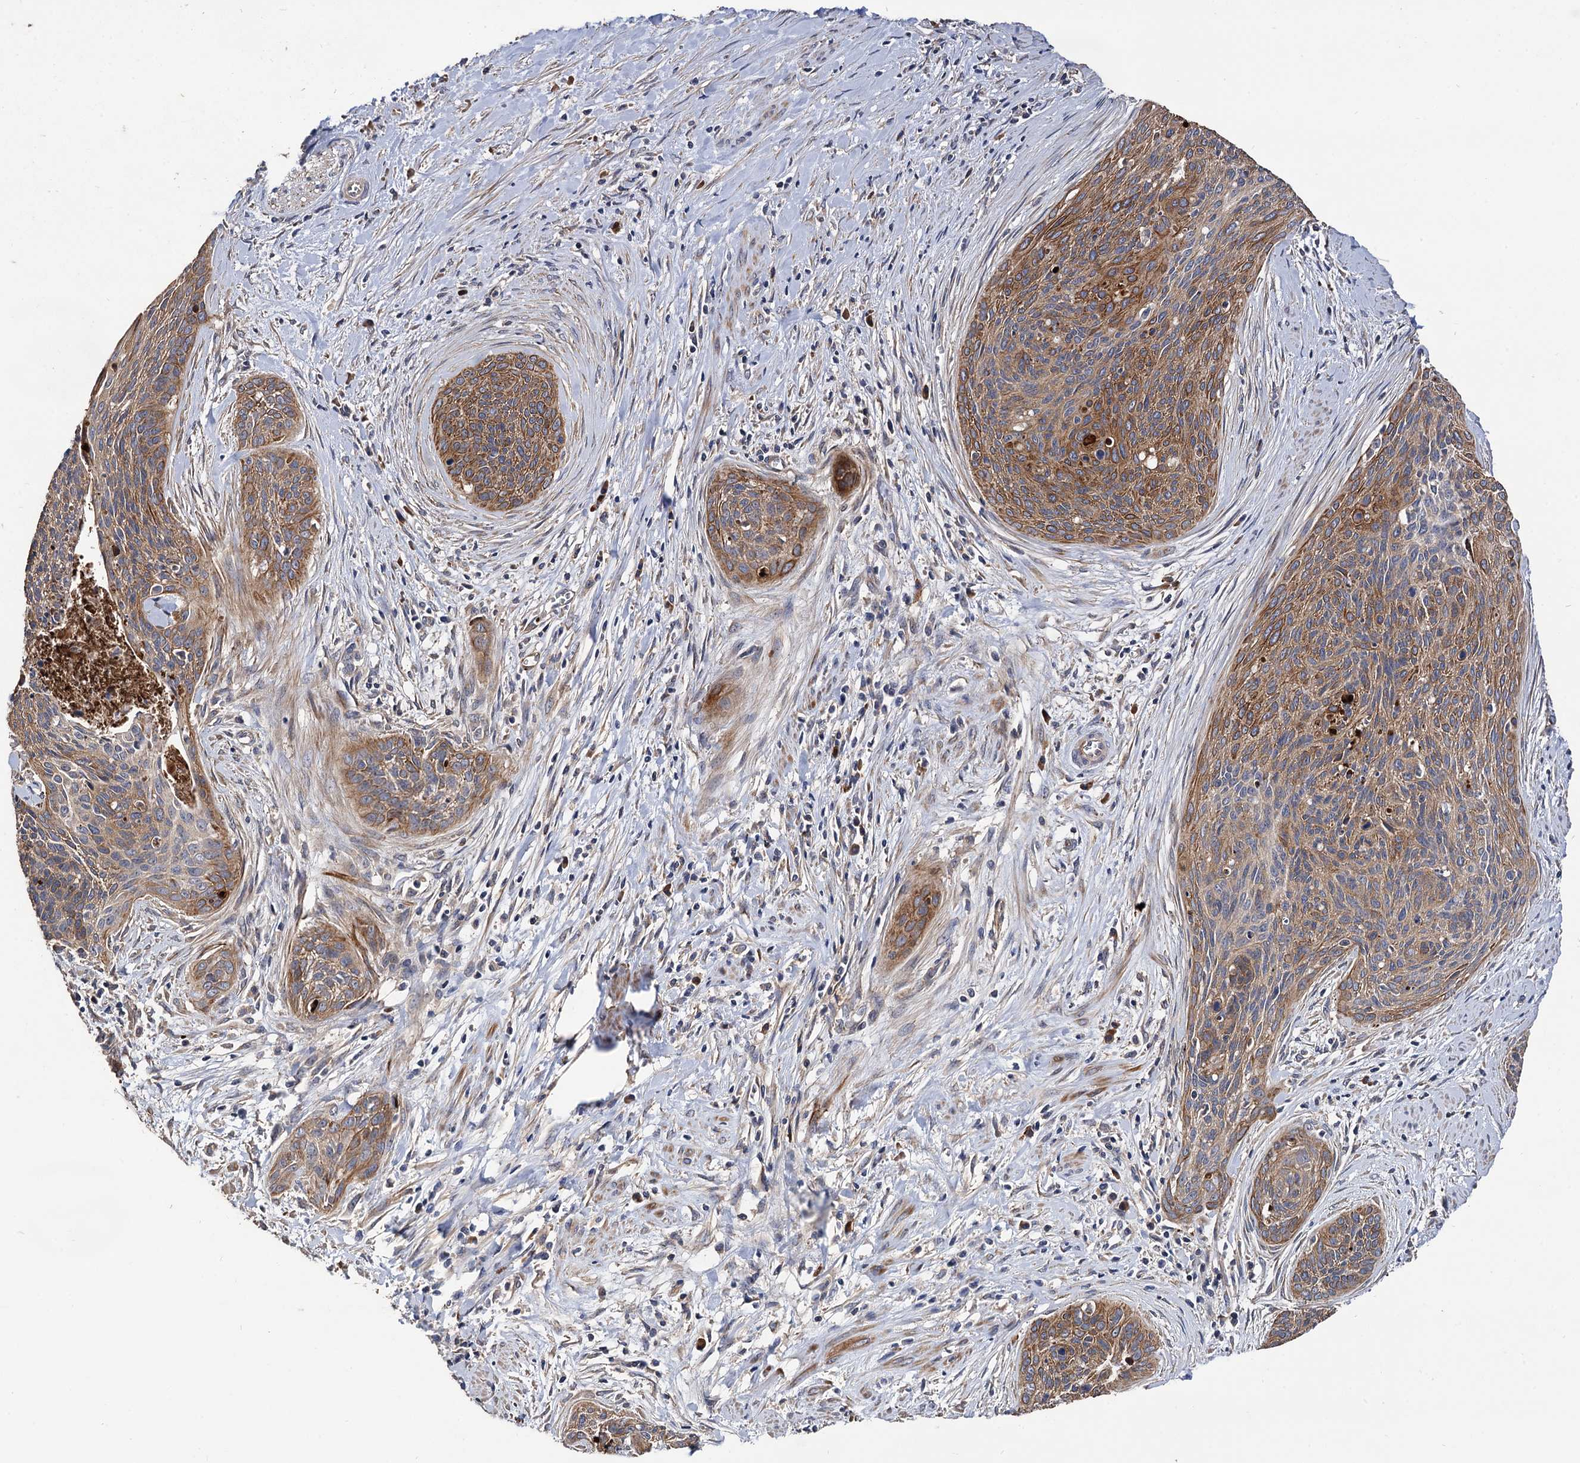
{"staining": {"intensity": "moderate", "quantity": ">75%", "location": "cytoplasmic/membranous"}, "tissue": "cervical cancer", "cell_type": "Tumor cells", "image_type": "cancer", "snomed": [{"axis": "morphology", "description": "Squamous cell carcinoma, NOS"}, {"axis": "topography", "description": "Cervix"}], "caption": "The histopathology image reveals a brown stain indicating the presence of a protein in the cytoplasmic/membranous of tumor cells in cervical cancer. (DAB IHC with brightfield microscopy, high magnification).", "gene": "RASSF1", "patient": {"sex": "female", "age": 55}}